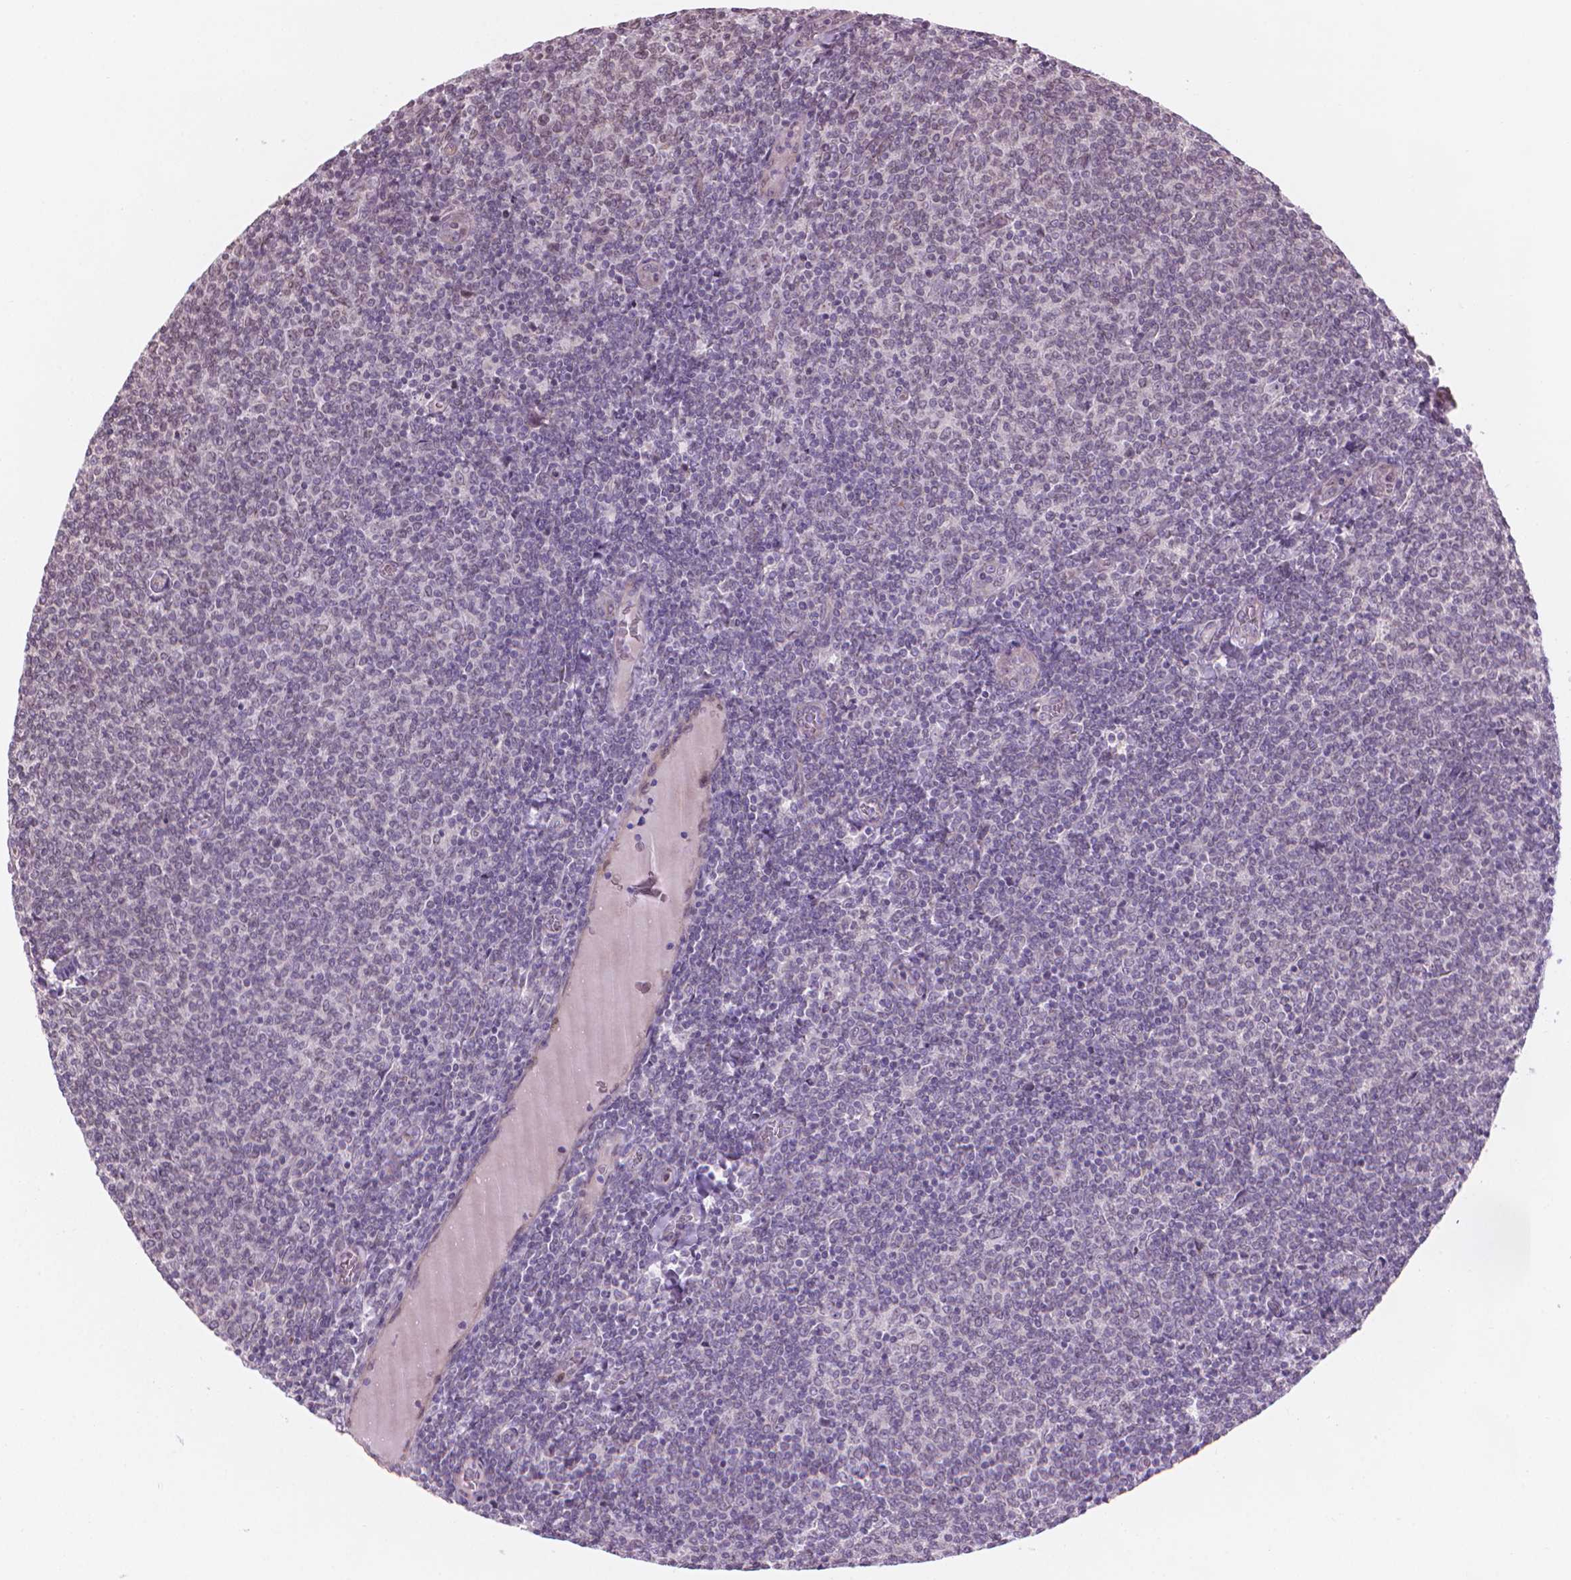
{"staining": {"intensity": "negative", "quantity": "none", "location": "none"}, "tissue": "lymphoma", "cell_type": "Tumor cells", "image_type": "cancer", "snomed": [{"axis": "morphology", "description": "Malignant lymphoma, non-Hodgkin's type, Low grade"}, {"axis": "topography", "description": "Lymph node"}], "caption": "This is an immunohistochemistry micrograph of human low-grade malignant lymphoma, non-Hodgkin's type. There is no expression in tumor cells.", "gene": "IFFO1", "patient": {"sex": "male", "age": 52}}